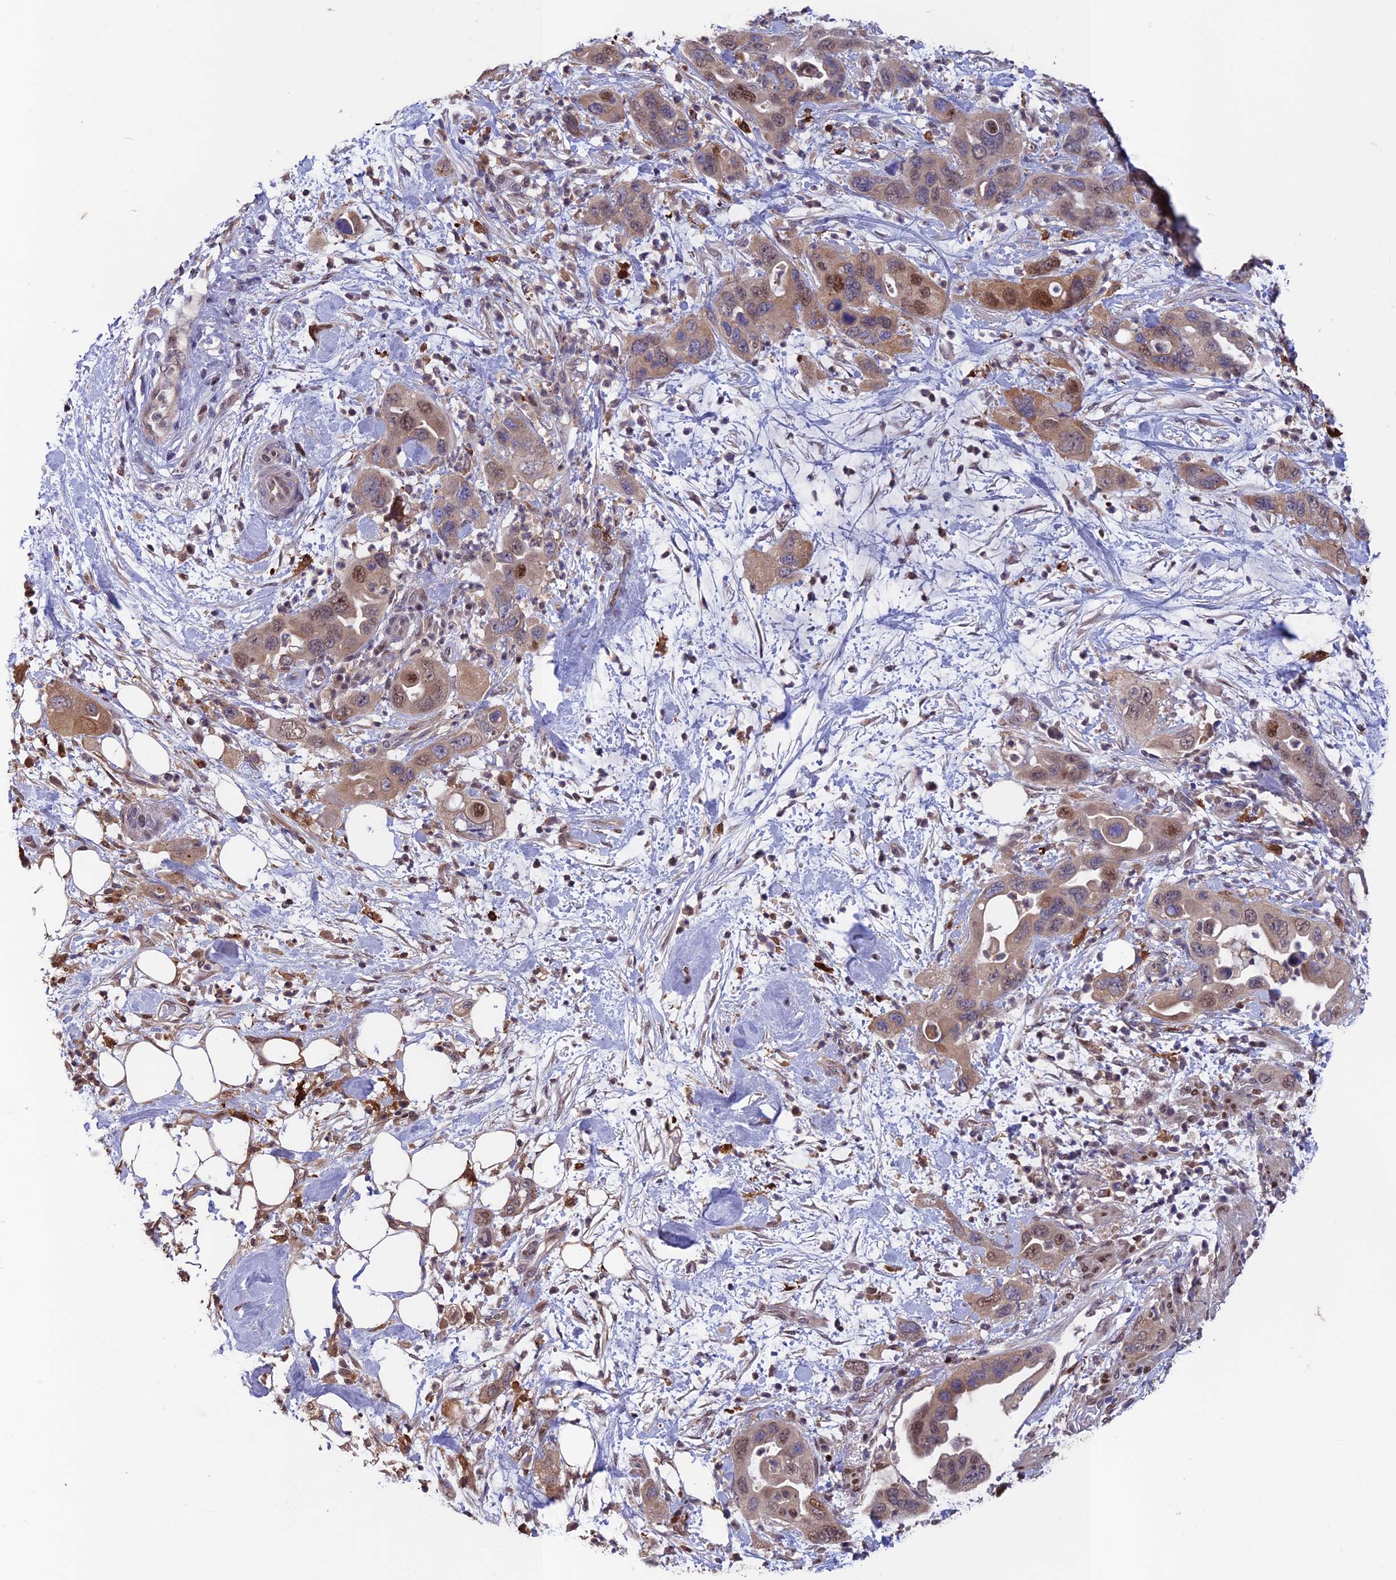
{"staining": {"intensity": "moderate", "quantity": "25%-75%", "location": "cytoplasmic/membranous,nuclear"}, "tissue": "pancreatic cancer", "cell_type": "Tumor cells", "image_type": "cancer", "snomed": [{"axis": "morphology", "description": "Adenocarcinoma, NOS"}, {"axis": "topography", "description": "Pancreas"}], "caption": "A histopathology image showing moderate cytoplasmic/membranous and nuclear staining in about 25%-75% of tumor cells in pancreatic cancer, as visualized by brown immunohistochemical staining.", "gene": "MAST2", "patient": {"sex": "female", "age": 71}}